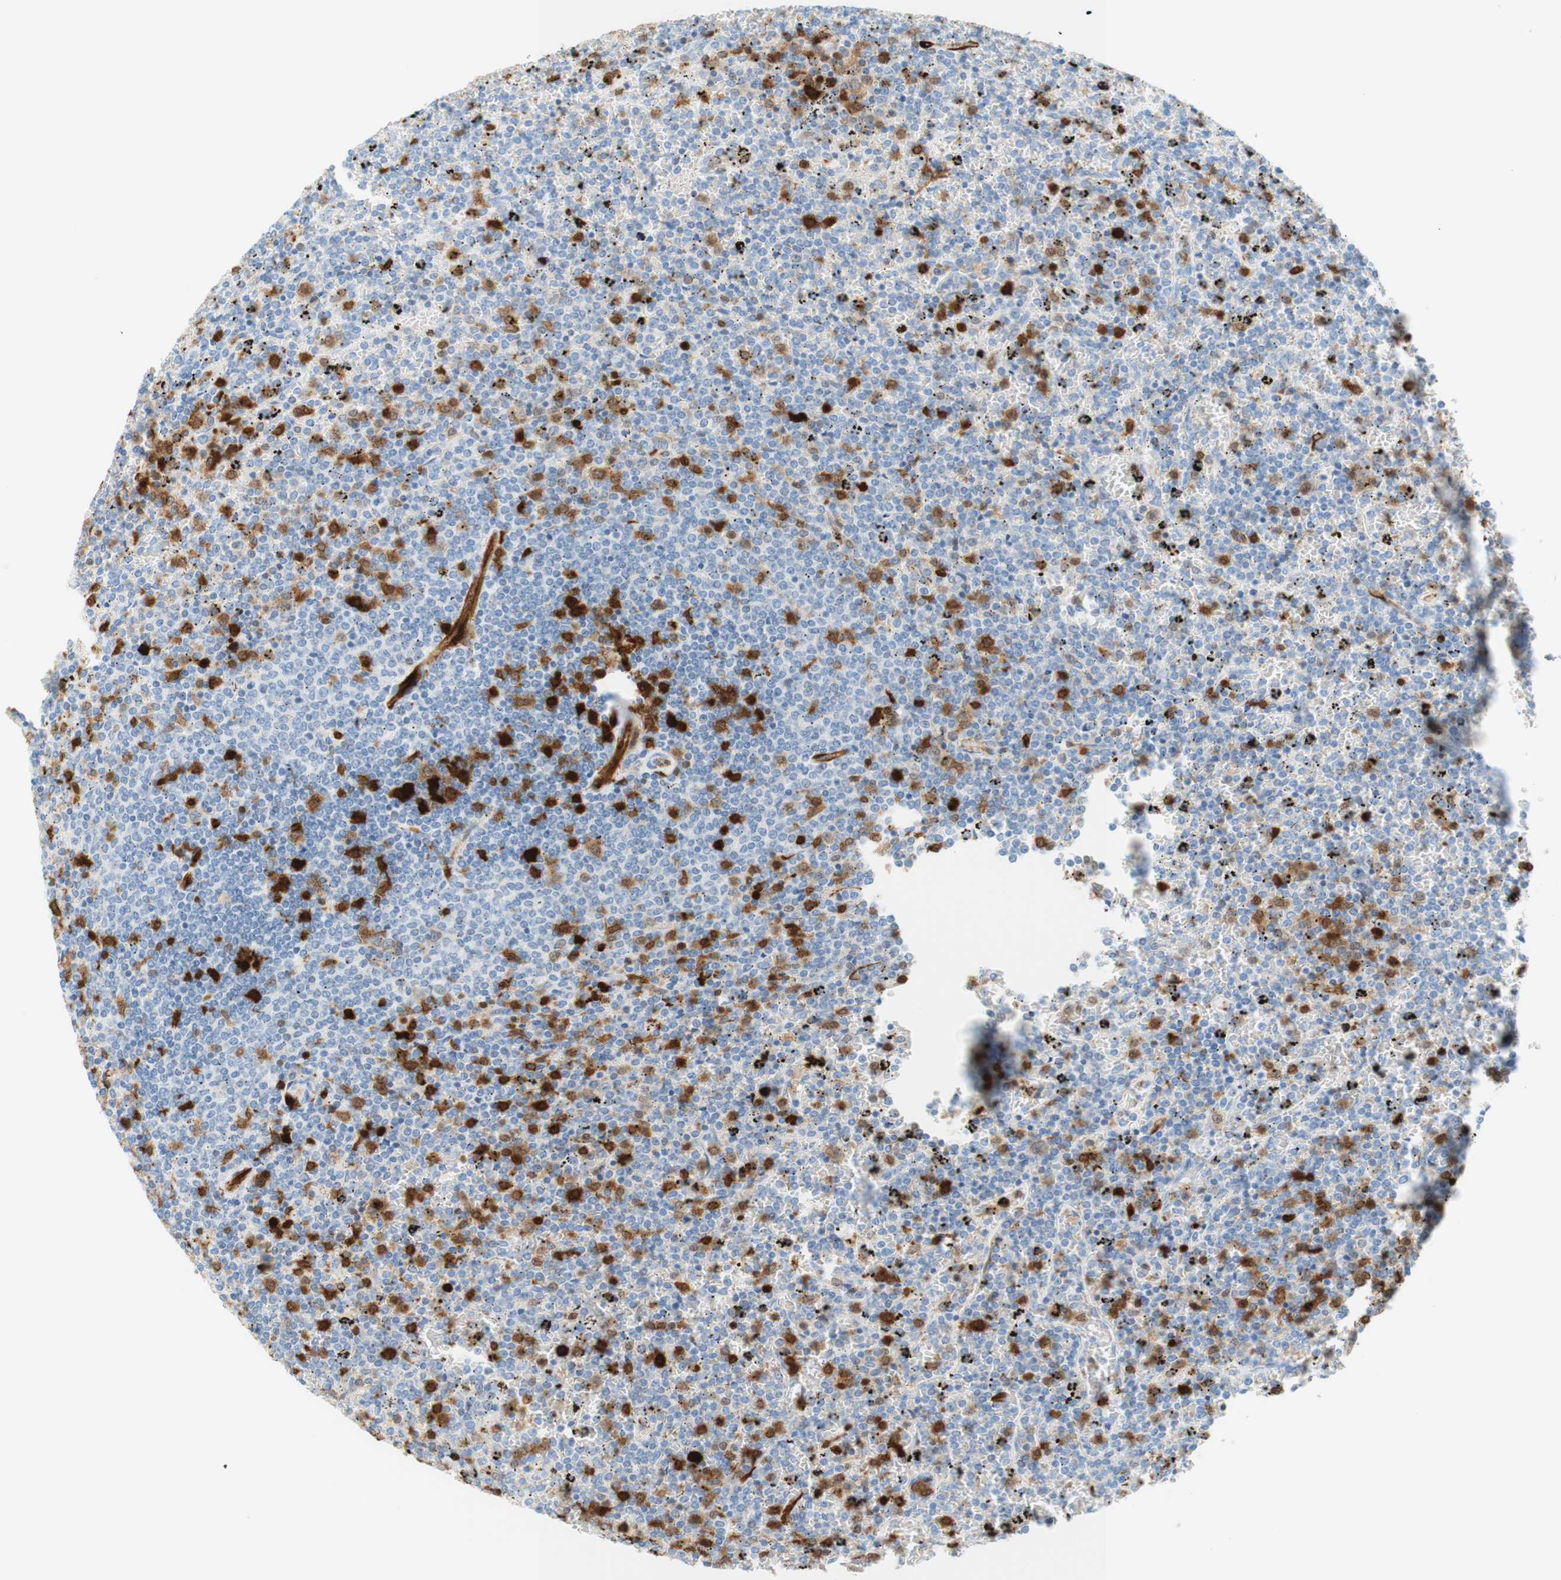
{"staining": {"intensity": "strong", "quantity": "<25%", "location": "cytoplasmic/membranous,nuclear"}, "tissue": "lymphoma", "cell_type": "Tumor cells", "image_type": "cancer", "snomed": [{"axis": "morphology", "description": "Malignant lymphoma, non-Hodgkin's type, Low grade"}, {"axis": "topography", "description": "Spleen"}], "caption": "Human malignant lymphoma, non-Hodgkin's type (low-grade) stained with a brown dye displays strong cytoplasmic/membranous and nuclear positive staining in about <25% of tumor cells.", "gene": "STMN1", "patient": {"sex": "female", "age": 77}}